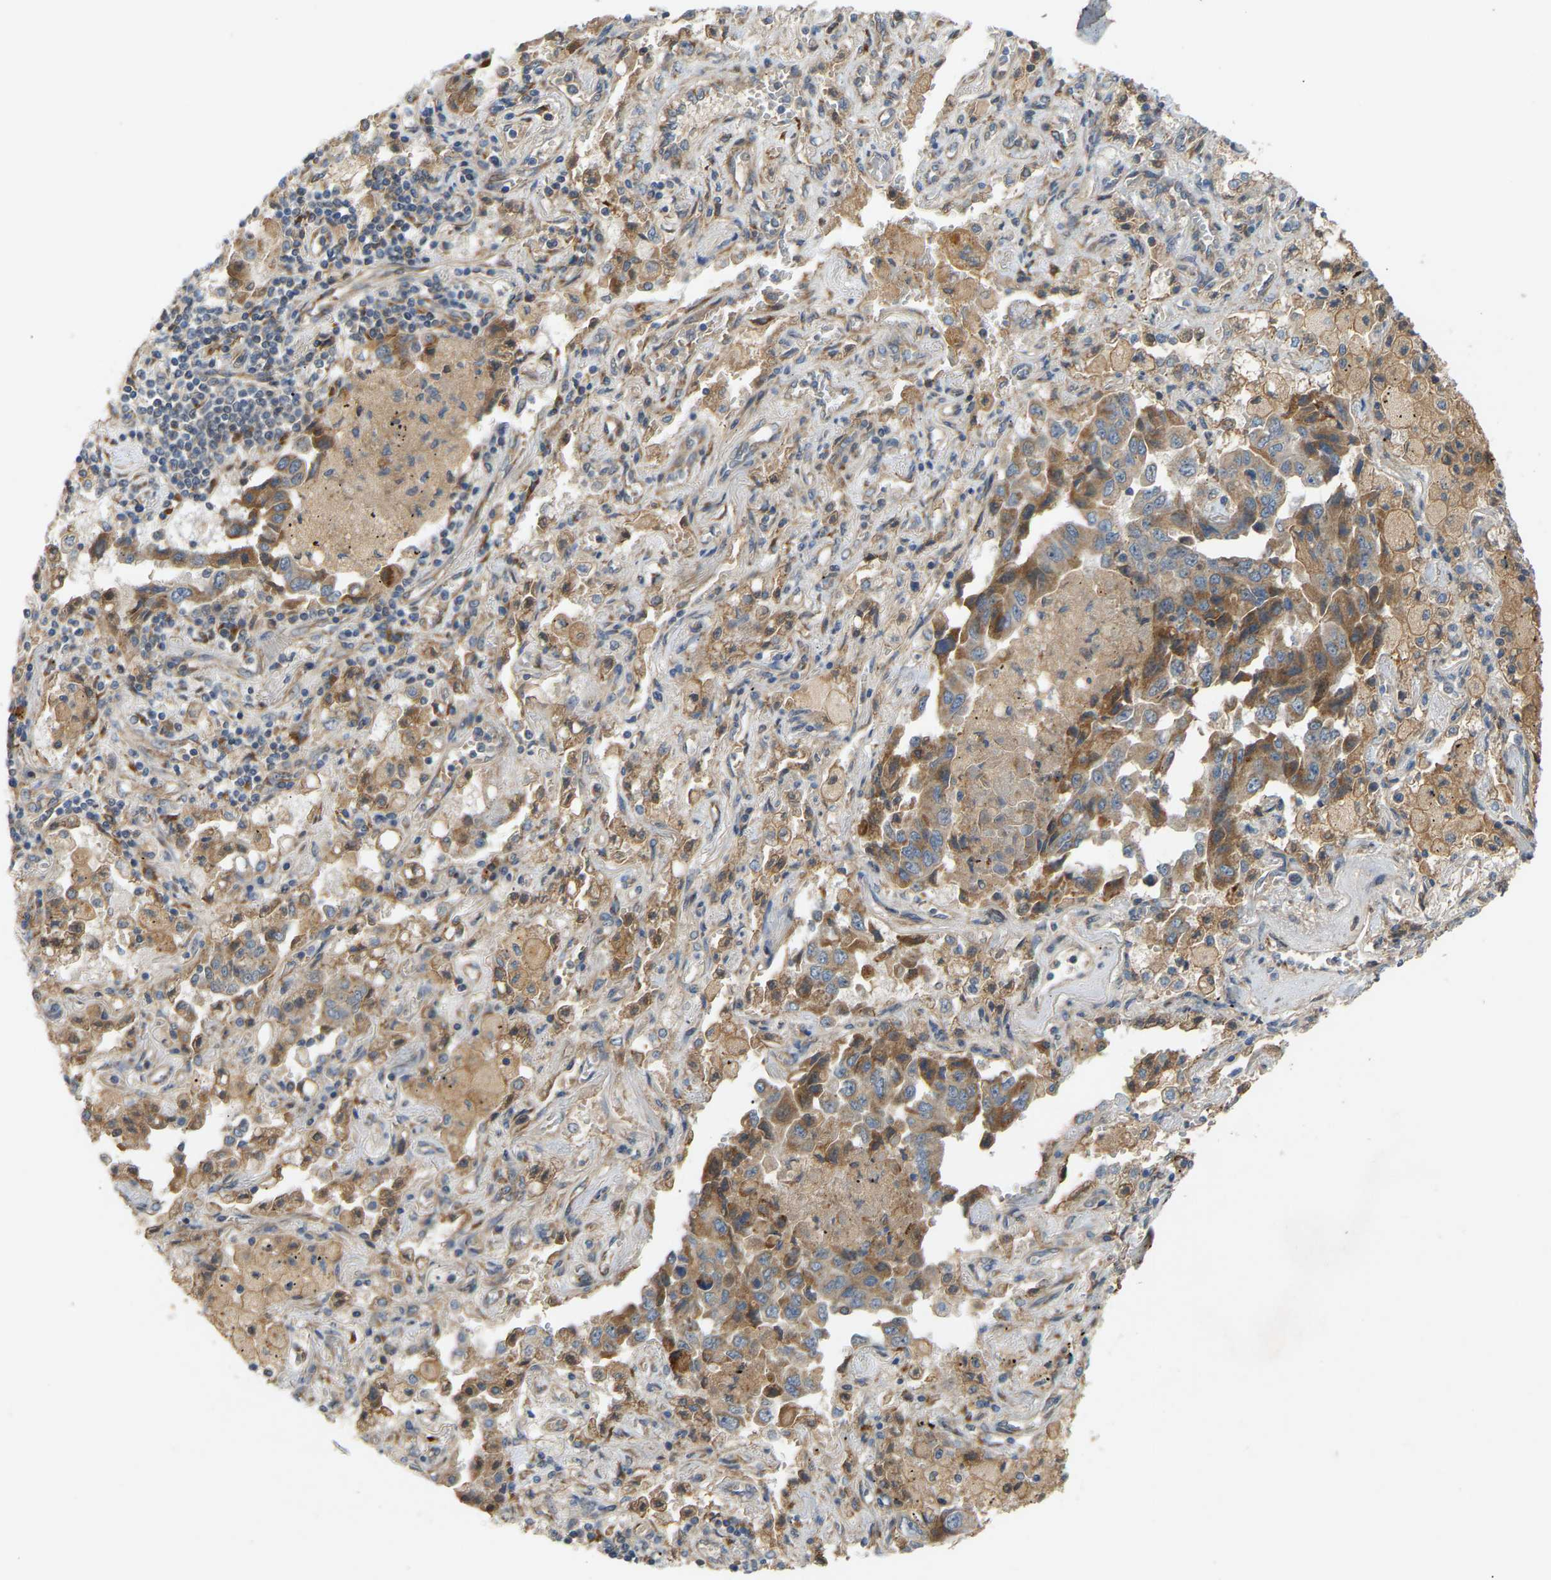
{"staining": {"intensity": "moderate", "quantity": "<25%", "location": "cytoplasmic/membranous"}, "tissue": "lung cancer", "cell_type": "Tumor cells", "image_type": "cancer", "snomed": [{"axis": "morphology", "description": "Adenocarcinoma, NOS"}, {"axis": "topography", "description": "Lung"}], "caption": "Immunohistochemical staining of human lung cancer exhibits moderate cytoplasmic/membranous protein positivity in approximately <25% of tumor cells.", "gene": "PTCD1", "patient": {"sex": "female", "age": 65}}